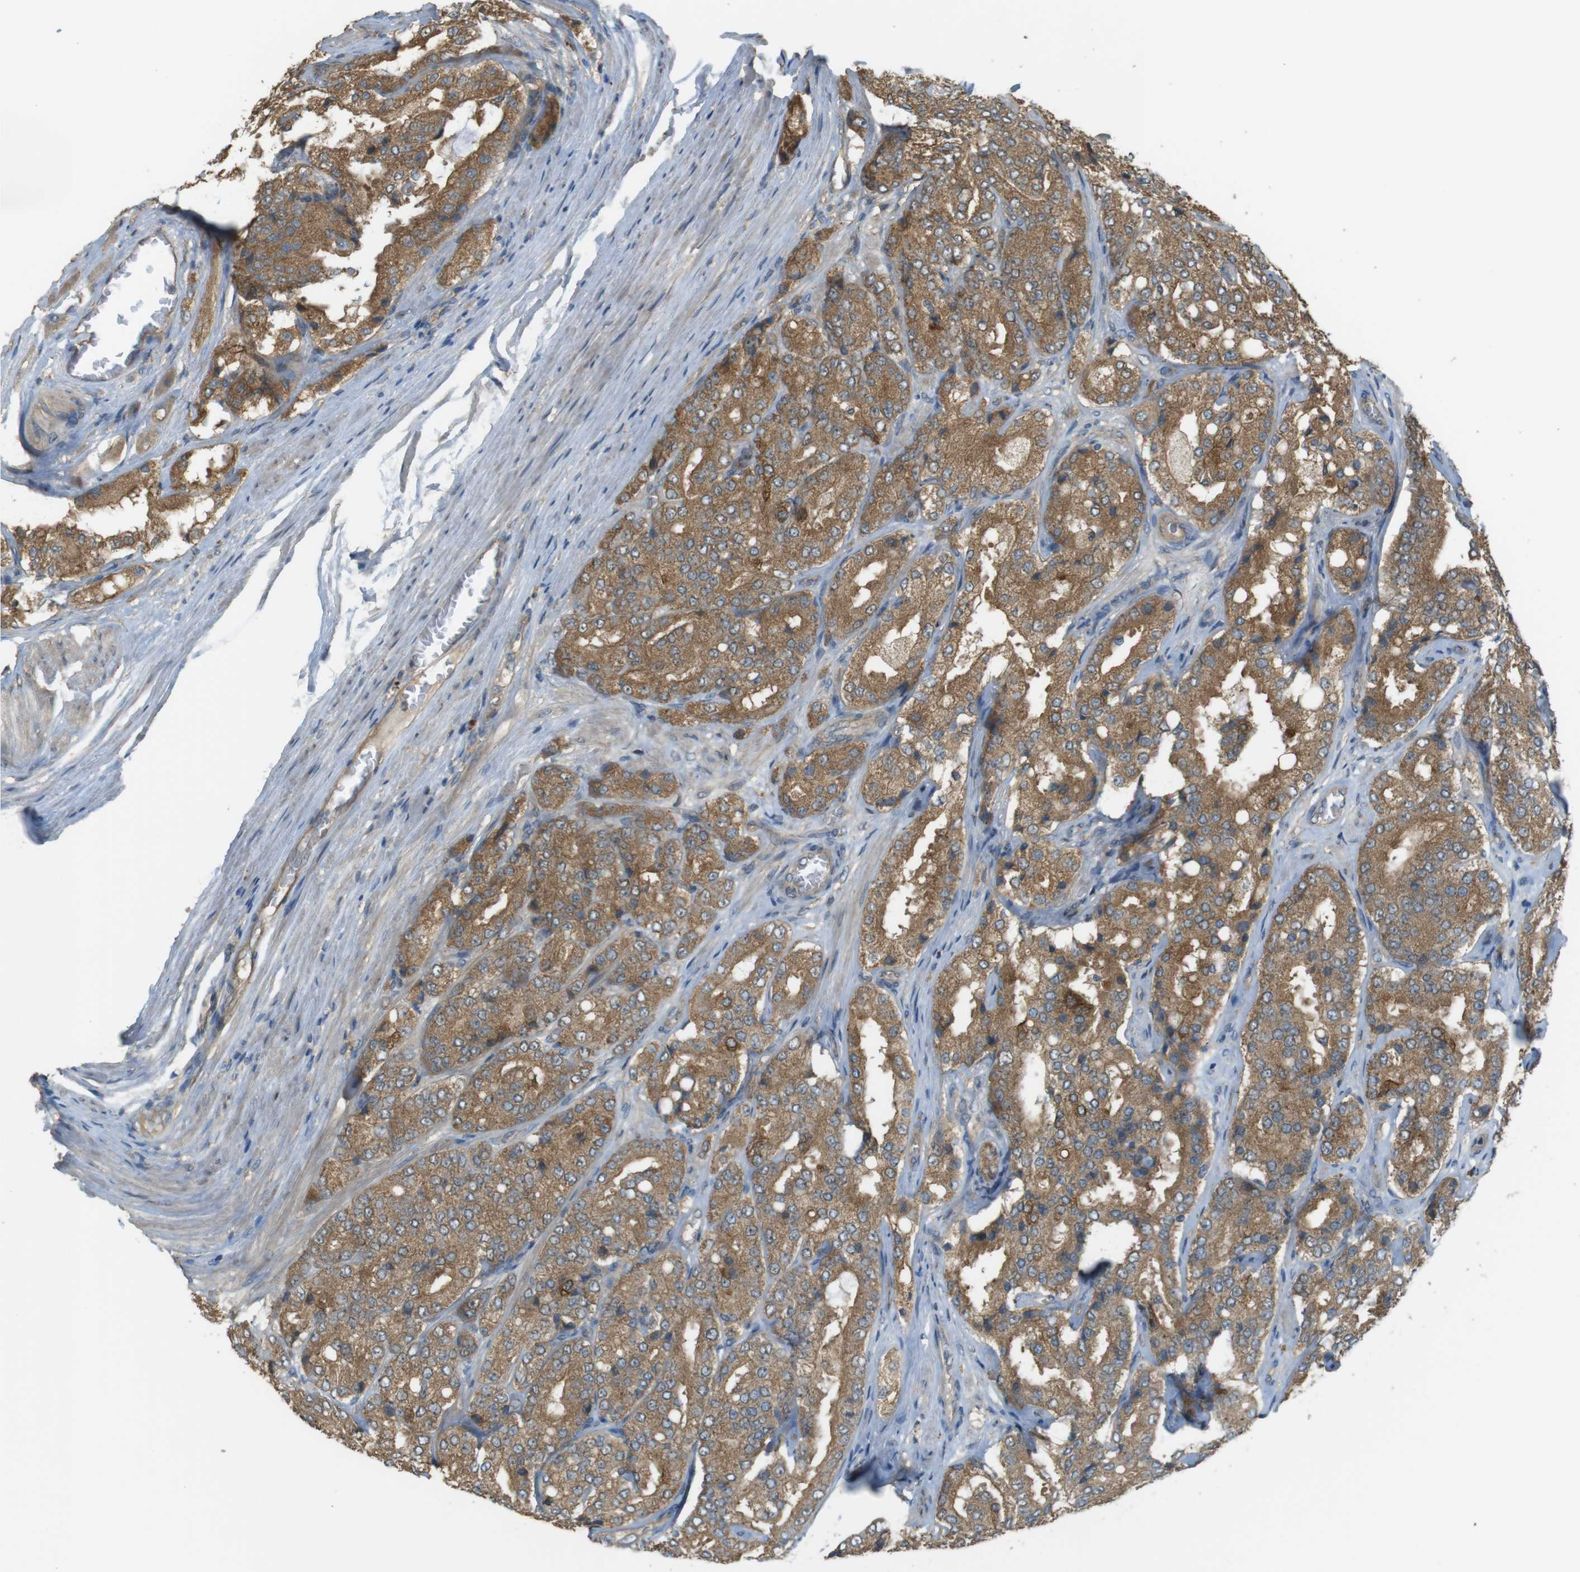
{"staining": {"intensity": "moderate", "quantity": ">75%", "location": "cytoplasmic/membranous"}, "tissue": "prostate cancer", "cell_type": "Tumor cells", "image_type": "cancer", "snomed": [{"axis": "morphology", "description": "Adenocarcinoma, High grade"}, {"axis": "topography", "description": "Prostate"}], "caption": "This image exhibits IHC staining of prostate high-grade adenocarcinoma, with medium moderate cytoplasmic/membranous expression in about >75% of tumor cells.", "gene": "ZDHHC20", "patient": {"sex": "male", "age": 65}}